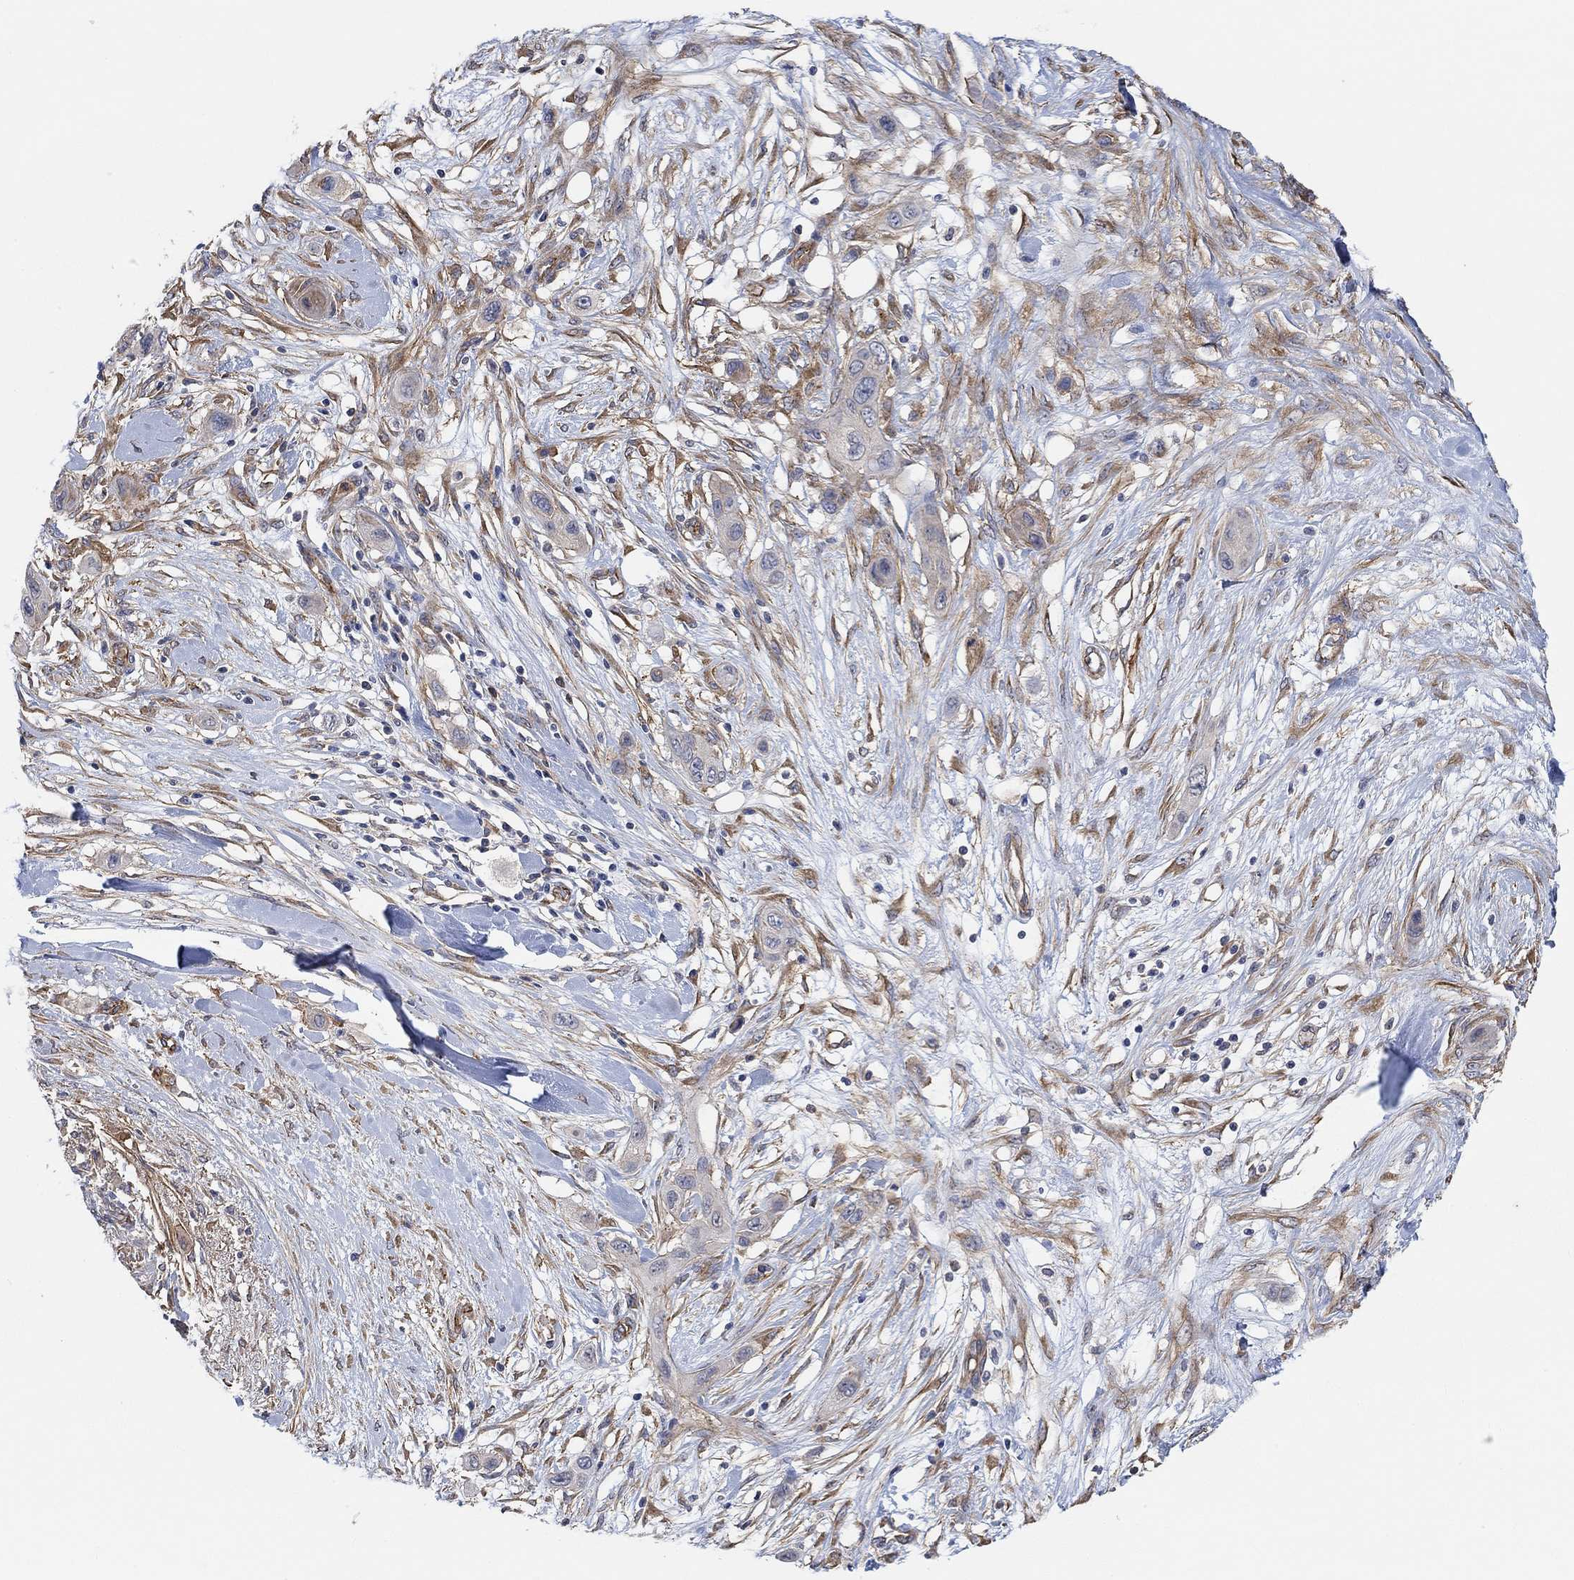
{"staining": {"intensity": "weak", "quantity": "<25%", "location": "cytoplasmic/membranous"}, "tissue": "skin cancer", "cell_type": "Tumor cells", "image_type": "cancer", "snomed": [{"axis": "morphology", "description": "Squamous cell carcinoma, NOS"}, {"axis": "topography", "description": "Skin"}], "caption": "The photomicrograph reveals no staining of tumor cells in squamous cell carcinoma (skin).", "gene": "SYT16", "patient": {"sex": "male", "age": 79}}